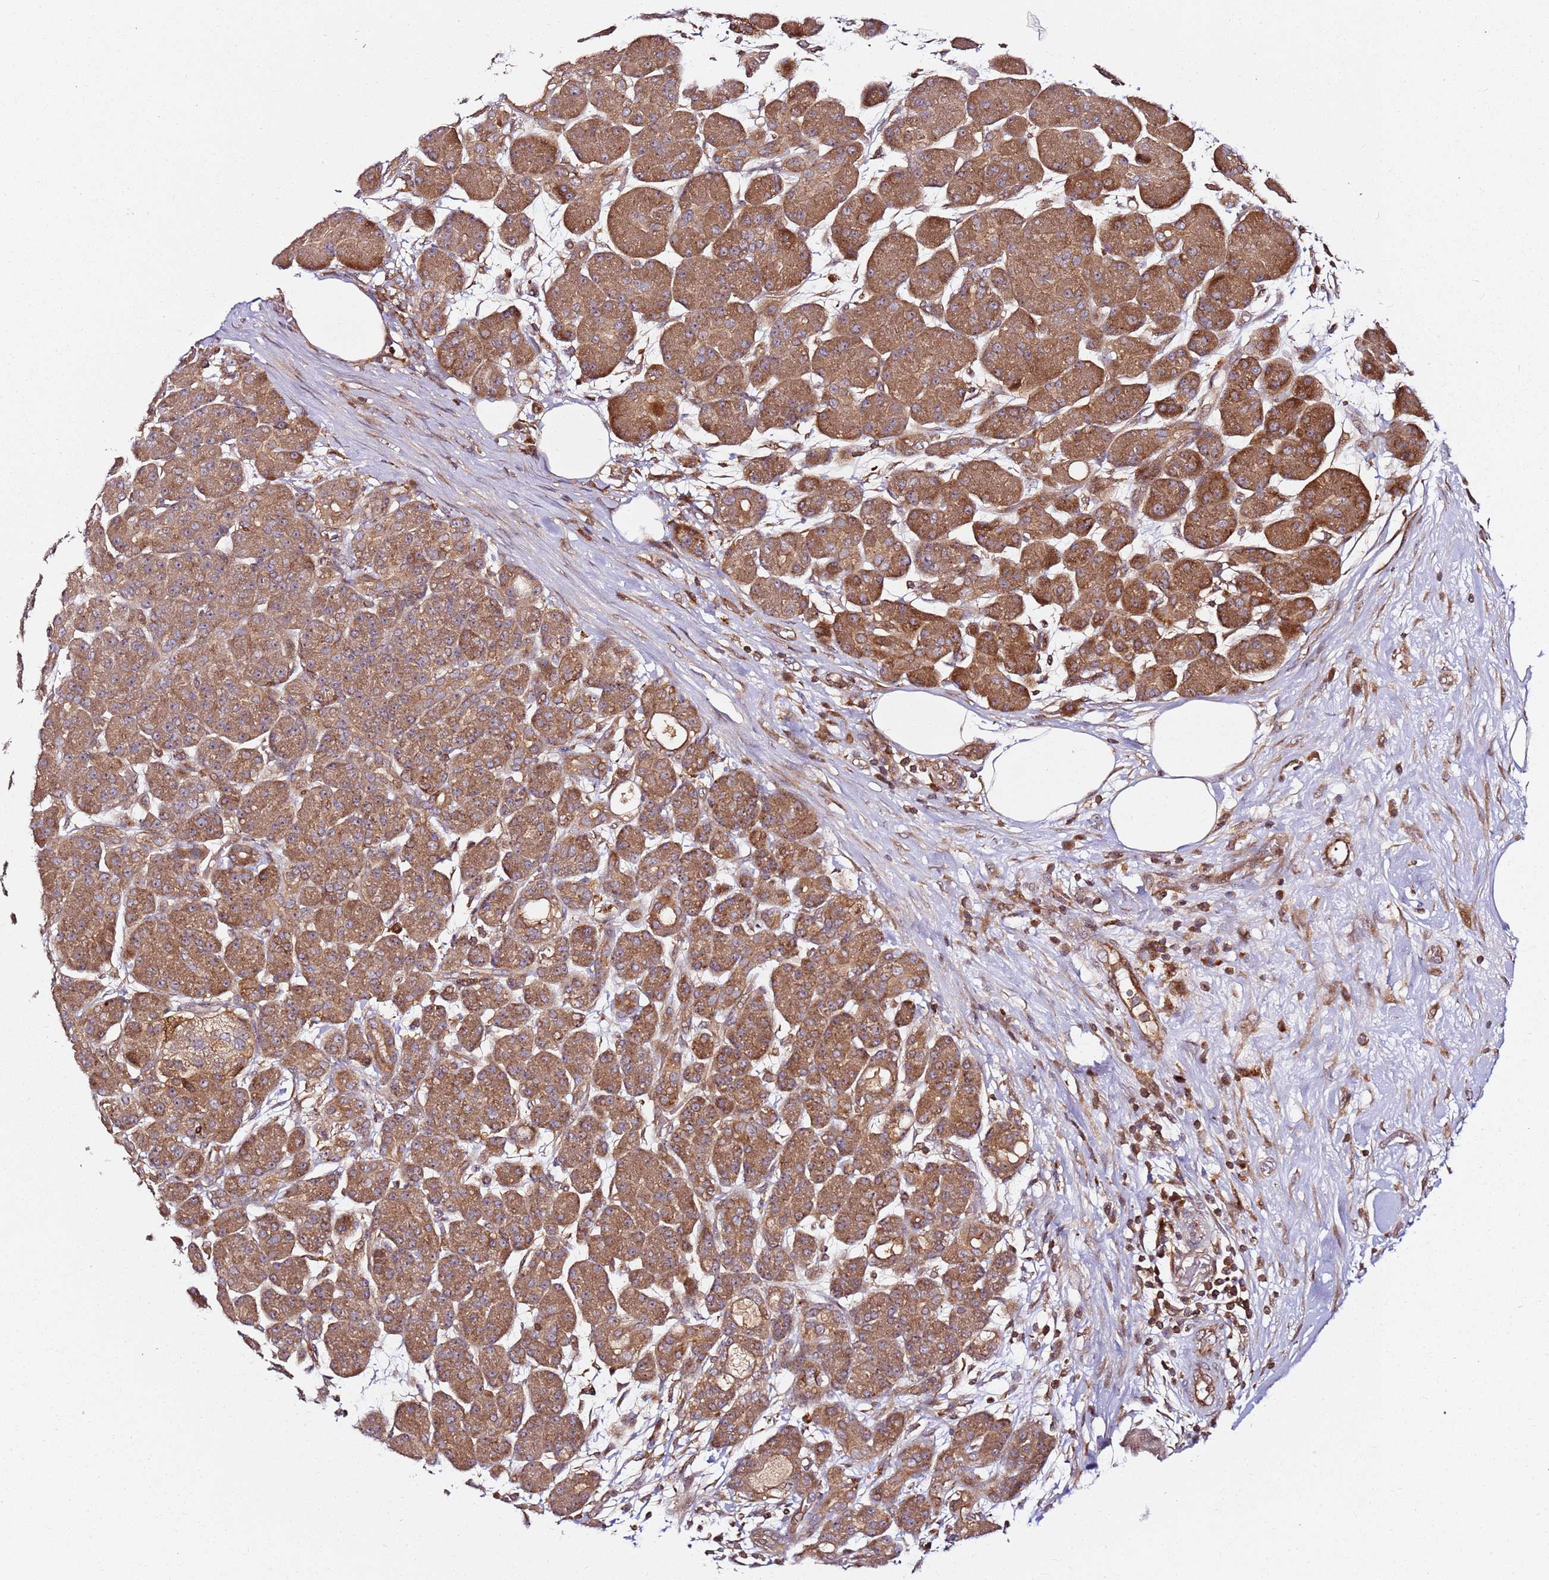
{"staining": {"intensity": "moderate", "quantity": ">75%", "location": "cytoplasmic/membranous"}, "tissue": "pancreas", "cell_type": "Exocrine glandular cells", "image_type": "normal", "snomed": [{"axis": "morphology", "description": "Normal tissue, NOS"}, {"axis": "topography", "description": "Pancreas"}], "caption": "DAB immunohistochemical staining of normal human pancreas shows moderate cytoplasmic/membranous protein expression in approximately >75% of exocrine glandular cells. (Stains: DAB in brown, nuclei in blue, Microscopy: brightfield microscopy at high magnification).", "gene": "PRMT7", "patient": {"sex": "male", "age": 63}}